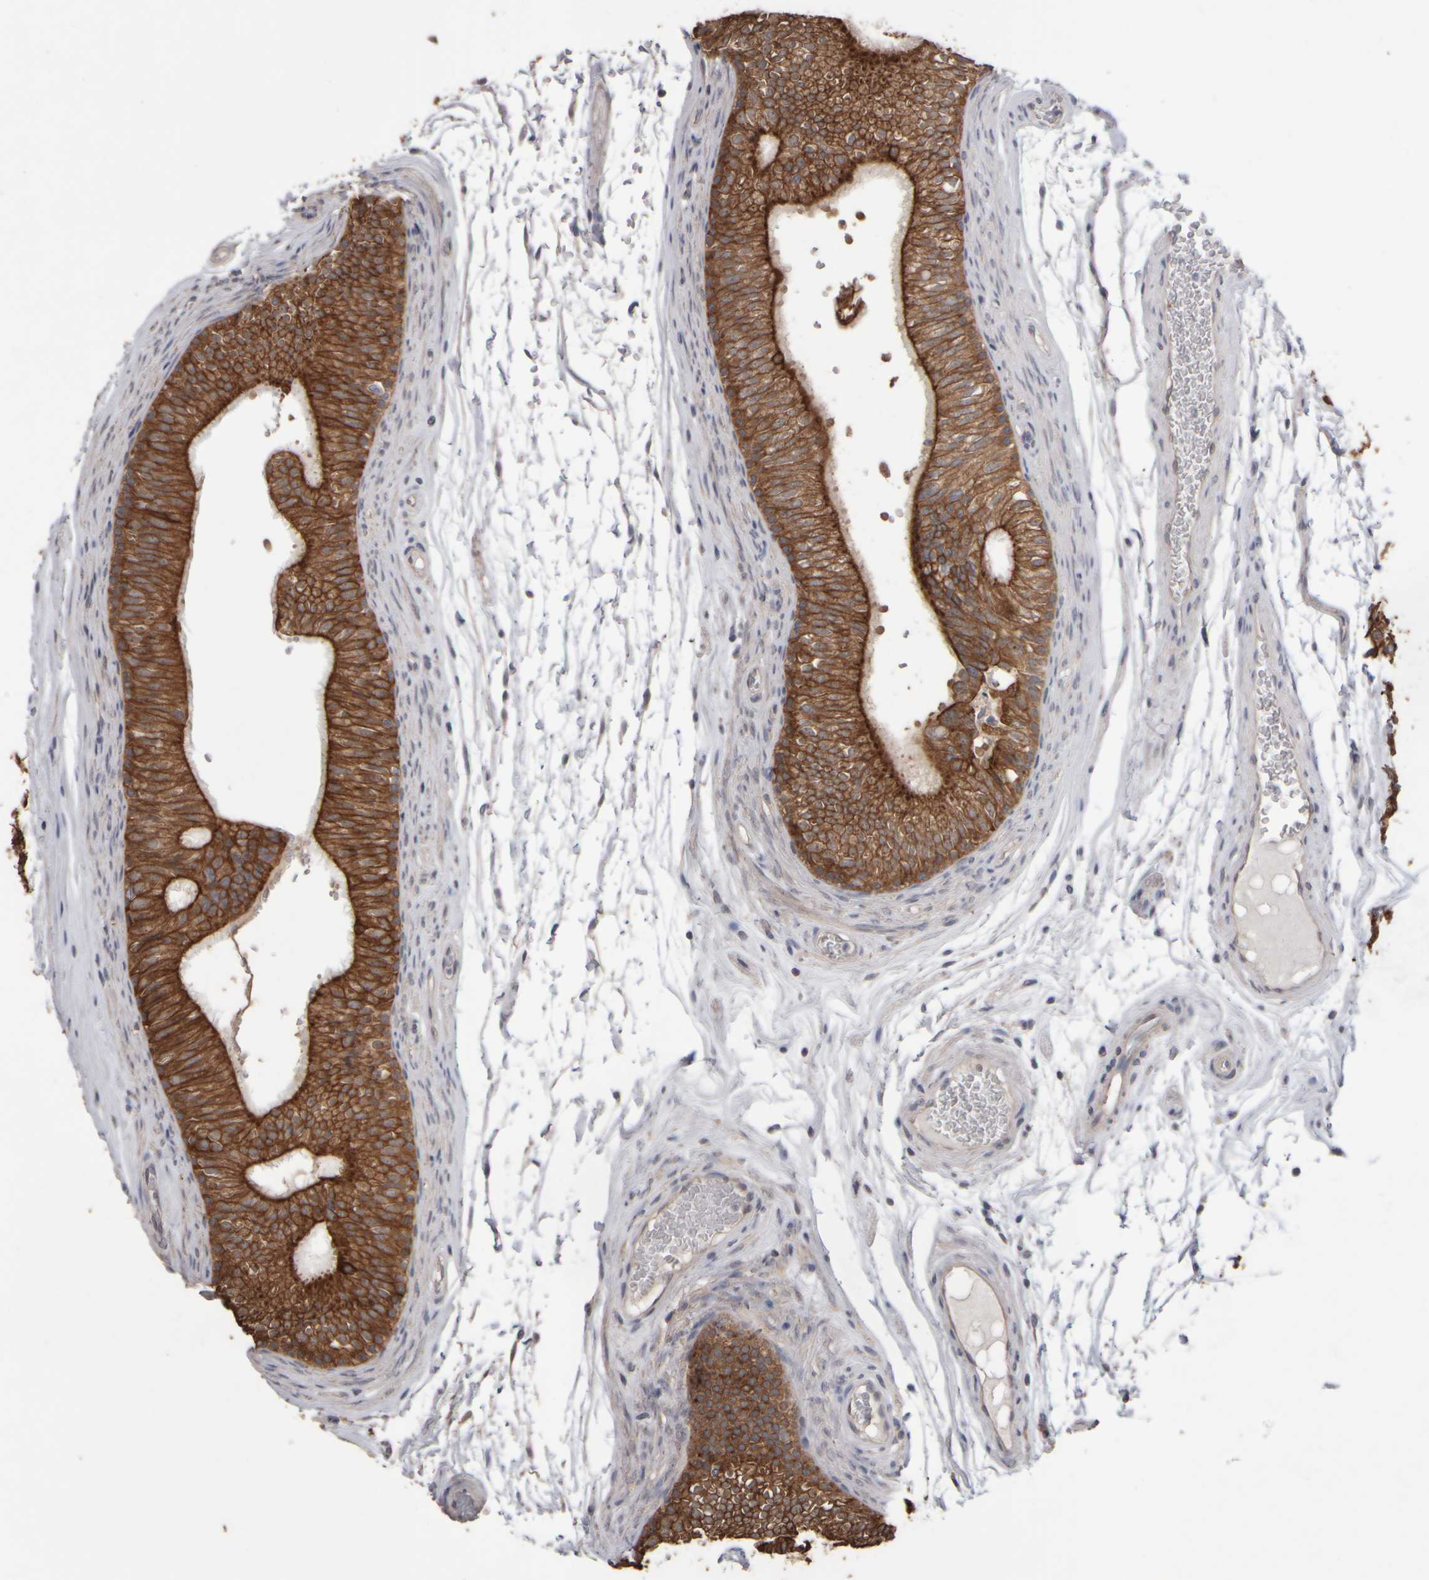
{"staining": {"intensity": "strong", "quantity": ">75%", "location": "cytoplasmic/membranous"}, "tissue": "epididymis", "cell_type": "Glandular cells", "image_type": "normal", "snomed": [{"axis": "morphology", "description": "Normal tissue, NOS"}, {"axis": "topography", "description": "Epididymis"}], "caption": "The histopathology image exhibits immunohistochemical staining of normal epididymis. There is strong cytoplasmic/membranous staining is identified in about >75% of glandular cells.", "gene": "EPHX2", "patient": {"sex": "male", "age": 36}}